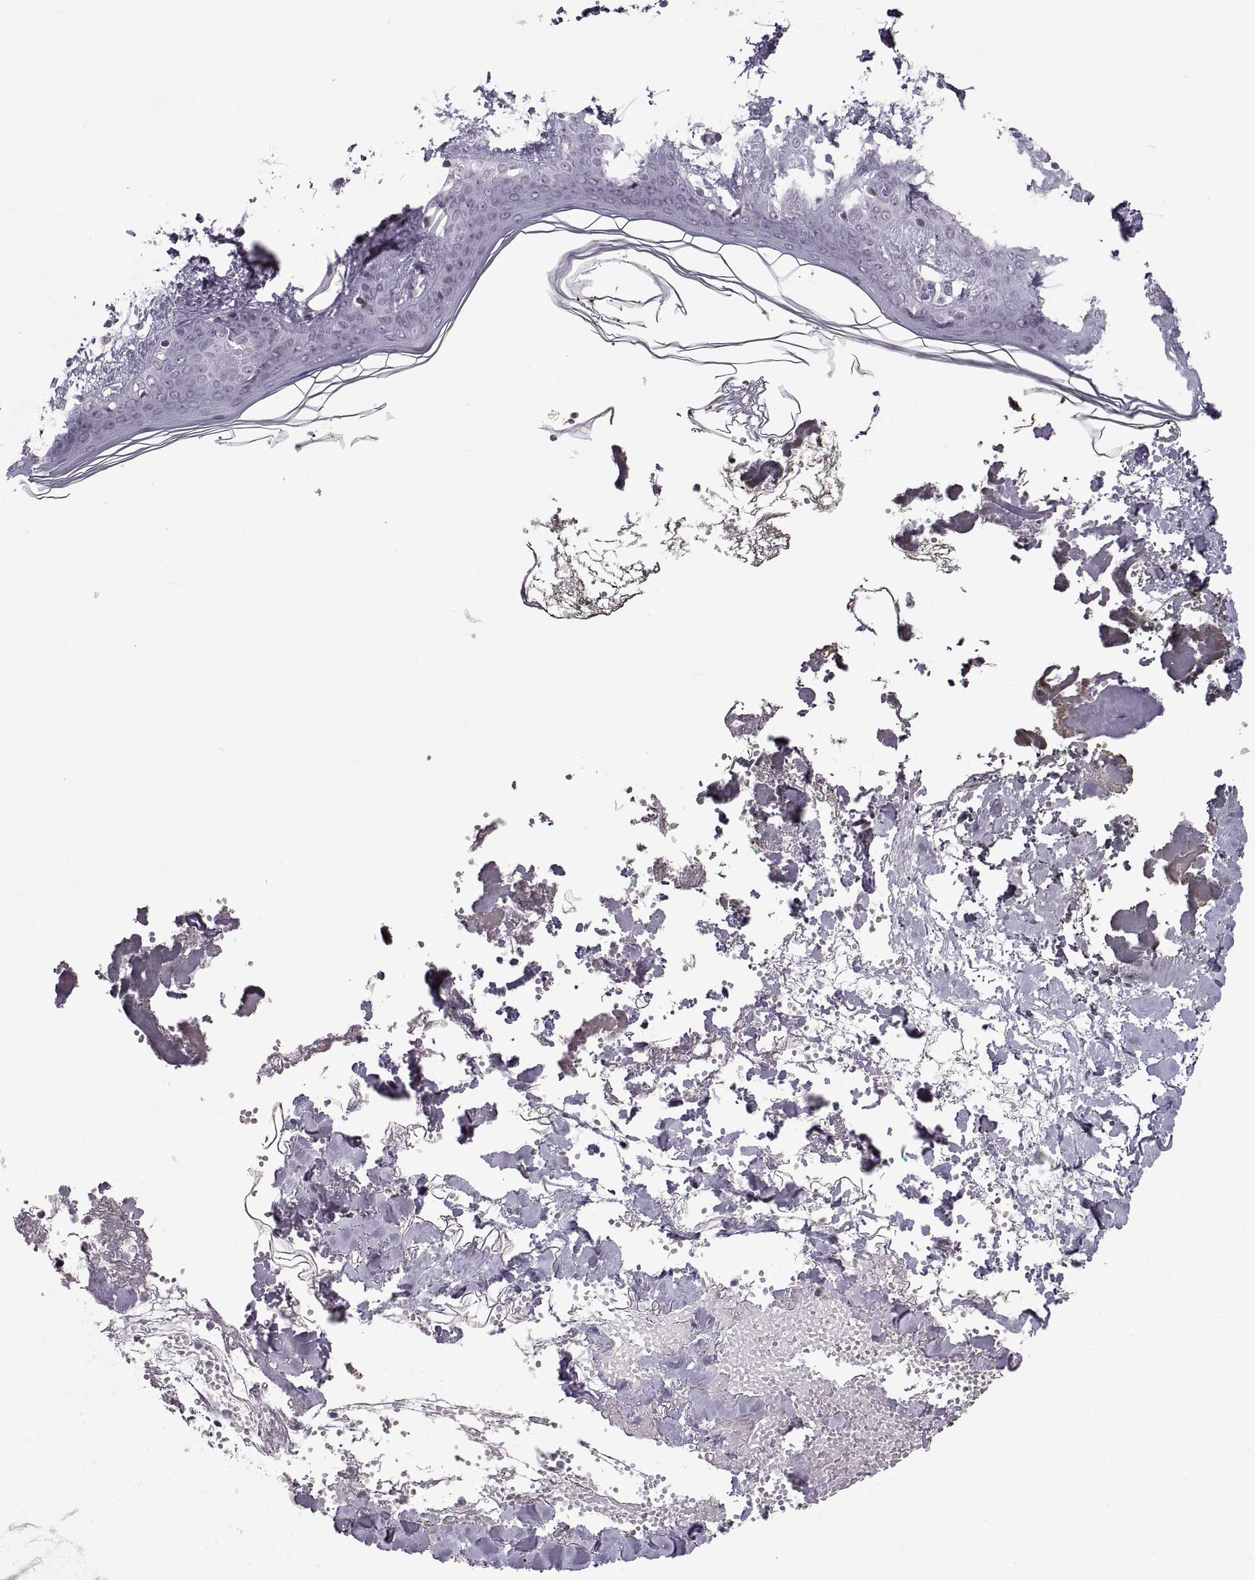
{"staining": {"intensity": "negative", "quantity": "none", "location": "none"}, "tissue": "skin", "cell_type": "Fibroblasts", "image_type": "normal", "snomed": [{"axis": "morphology", "description": "Normal tissue, NOS"}, {"axis": "topography", "description": "Skin"}], "caption": "The micrograph displays no significant staining in fibroblasts of skin. (DAB immunohistochemistry (IHC), high magnification).", "gene": "NANOS3", "patient": {"sex": "female", "age": 34}}